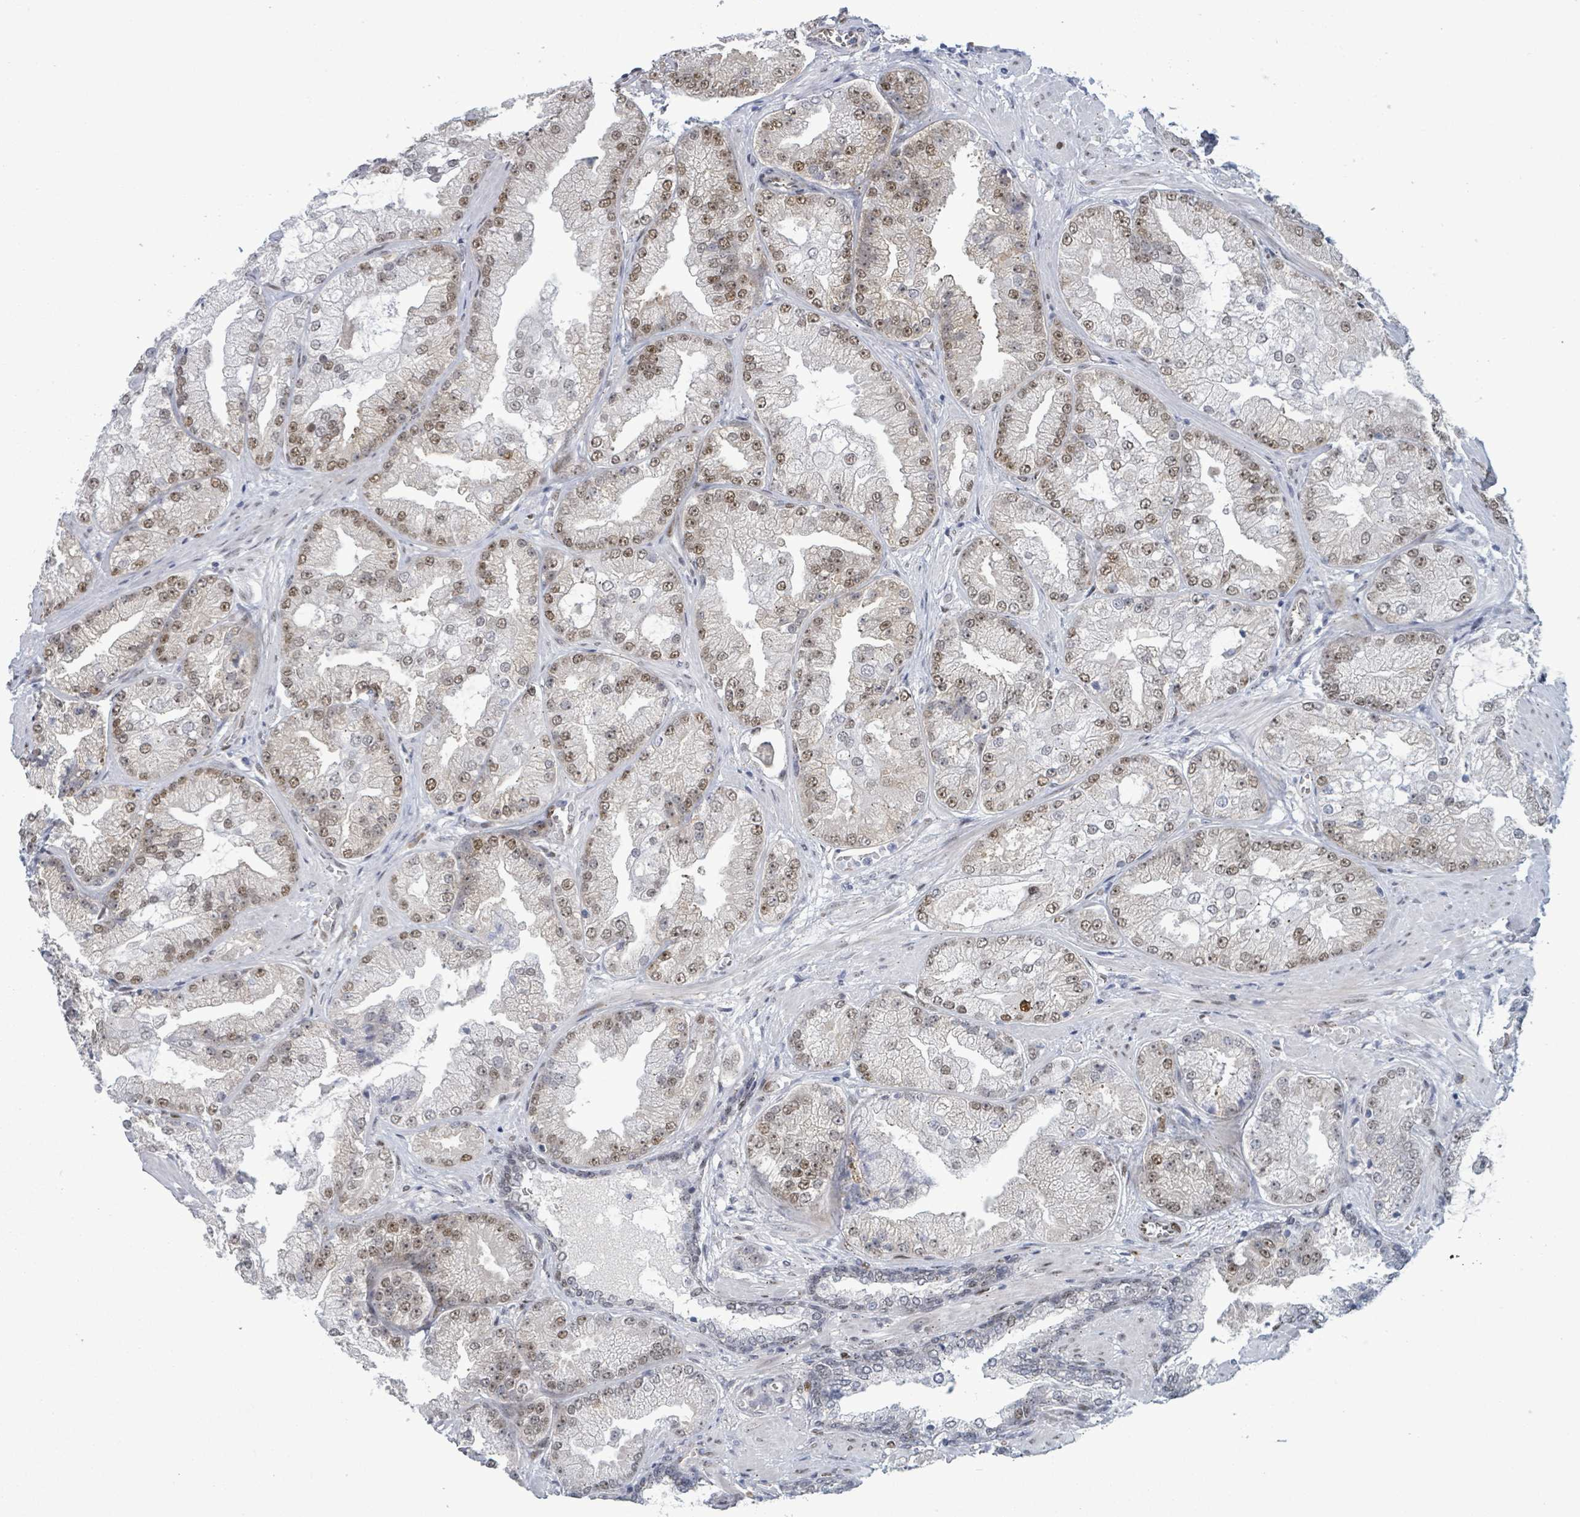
{"staining": {"intensity": "moderate", "quantity": ">75%", "location": "nuclear"}, "tissue": "prostate cancer", "cell_type": "Tumor cells", "image_type": "cancer", "snomed": [{"axis": "morphology", "description": "Adenocarcinoma, Low grade"}, {"axis": "topography", "description": "Prostate"}], "caption": "Adenocarcinoma (low-grade) (prostate) tissue displays moderate nuclear staining in about >75% of tumor cells", "gene": "TUSC1", "patient": {"sex": "male", "age": 57}}